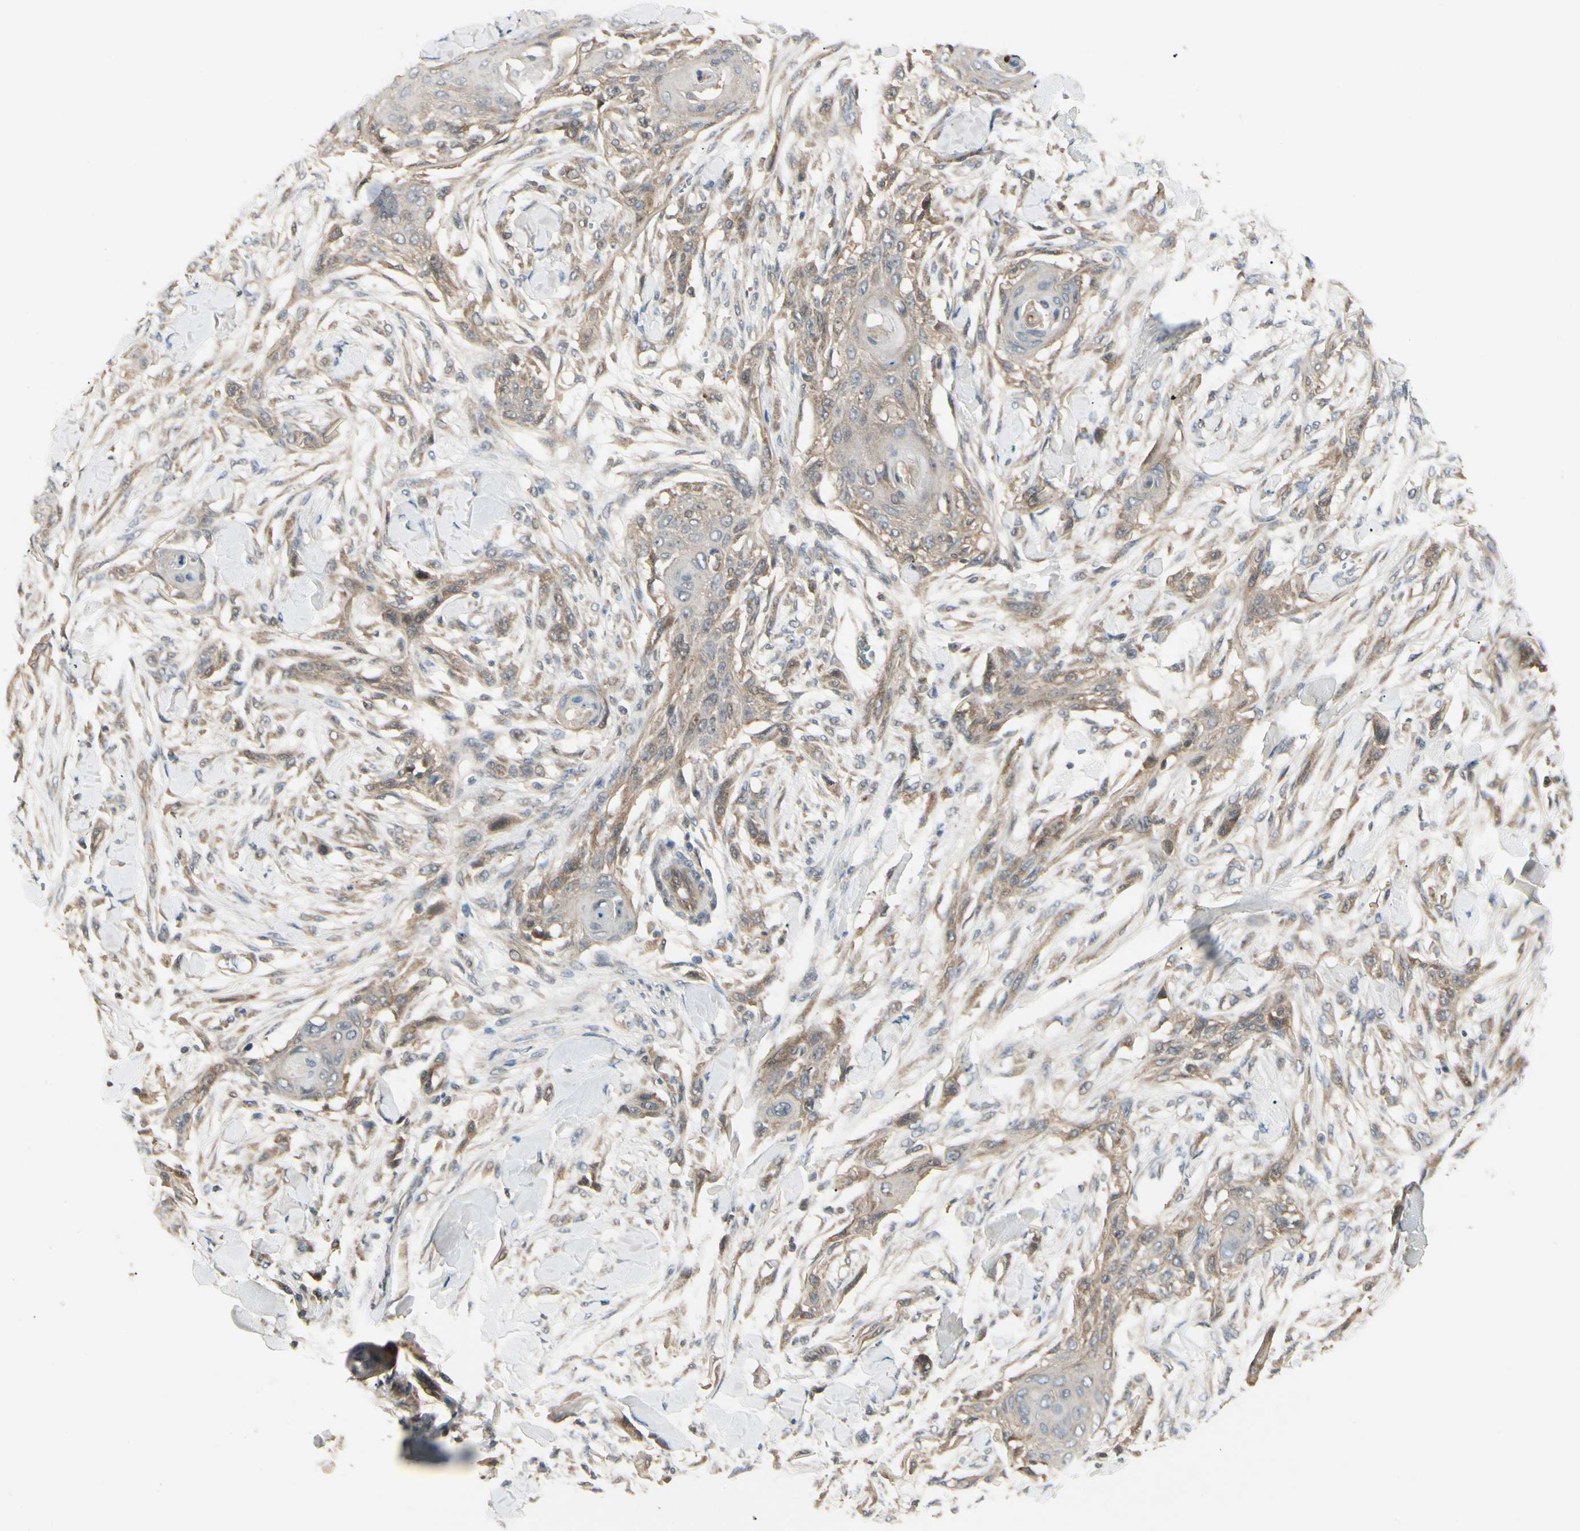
{"staining": {"intensity": "moderate", "quantity": ">75%", "location": "cytoplasmic/membranous"}, "tissue": "skin cancer", "cell_type": "Tumor cells", "image_type": "cancer", "snomed": [{"axis": "morphology", "description": "Squamous cell carcinoma, NOS"}, {"axis": "topography", "description": "Skin"}], "caption": "Approximately >75% of tumor cells in skin cancer exhibit moderate cytoplasmic/membranous protein positivity as visualized by brown immunohistochemical staining.", "gene": "RNF14", "patient": {"sex": "female", "age": 59}}